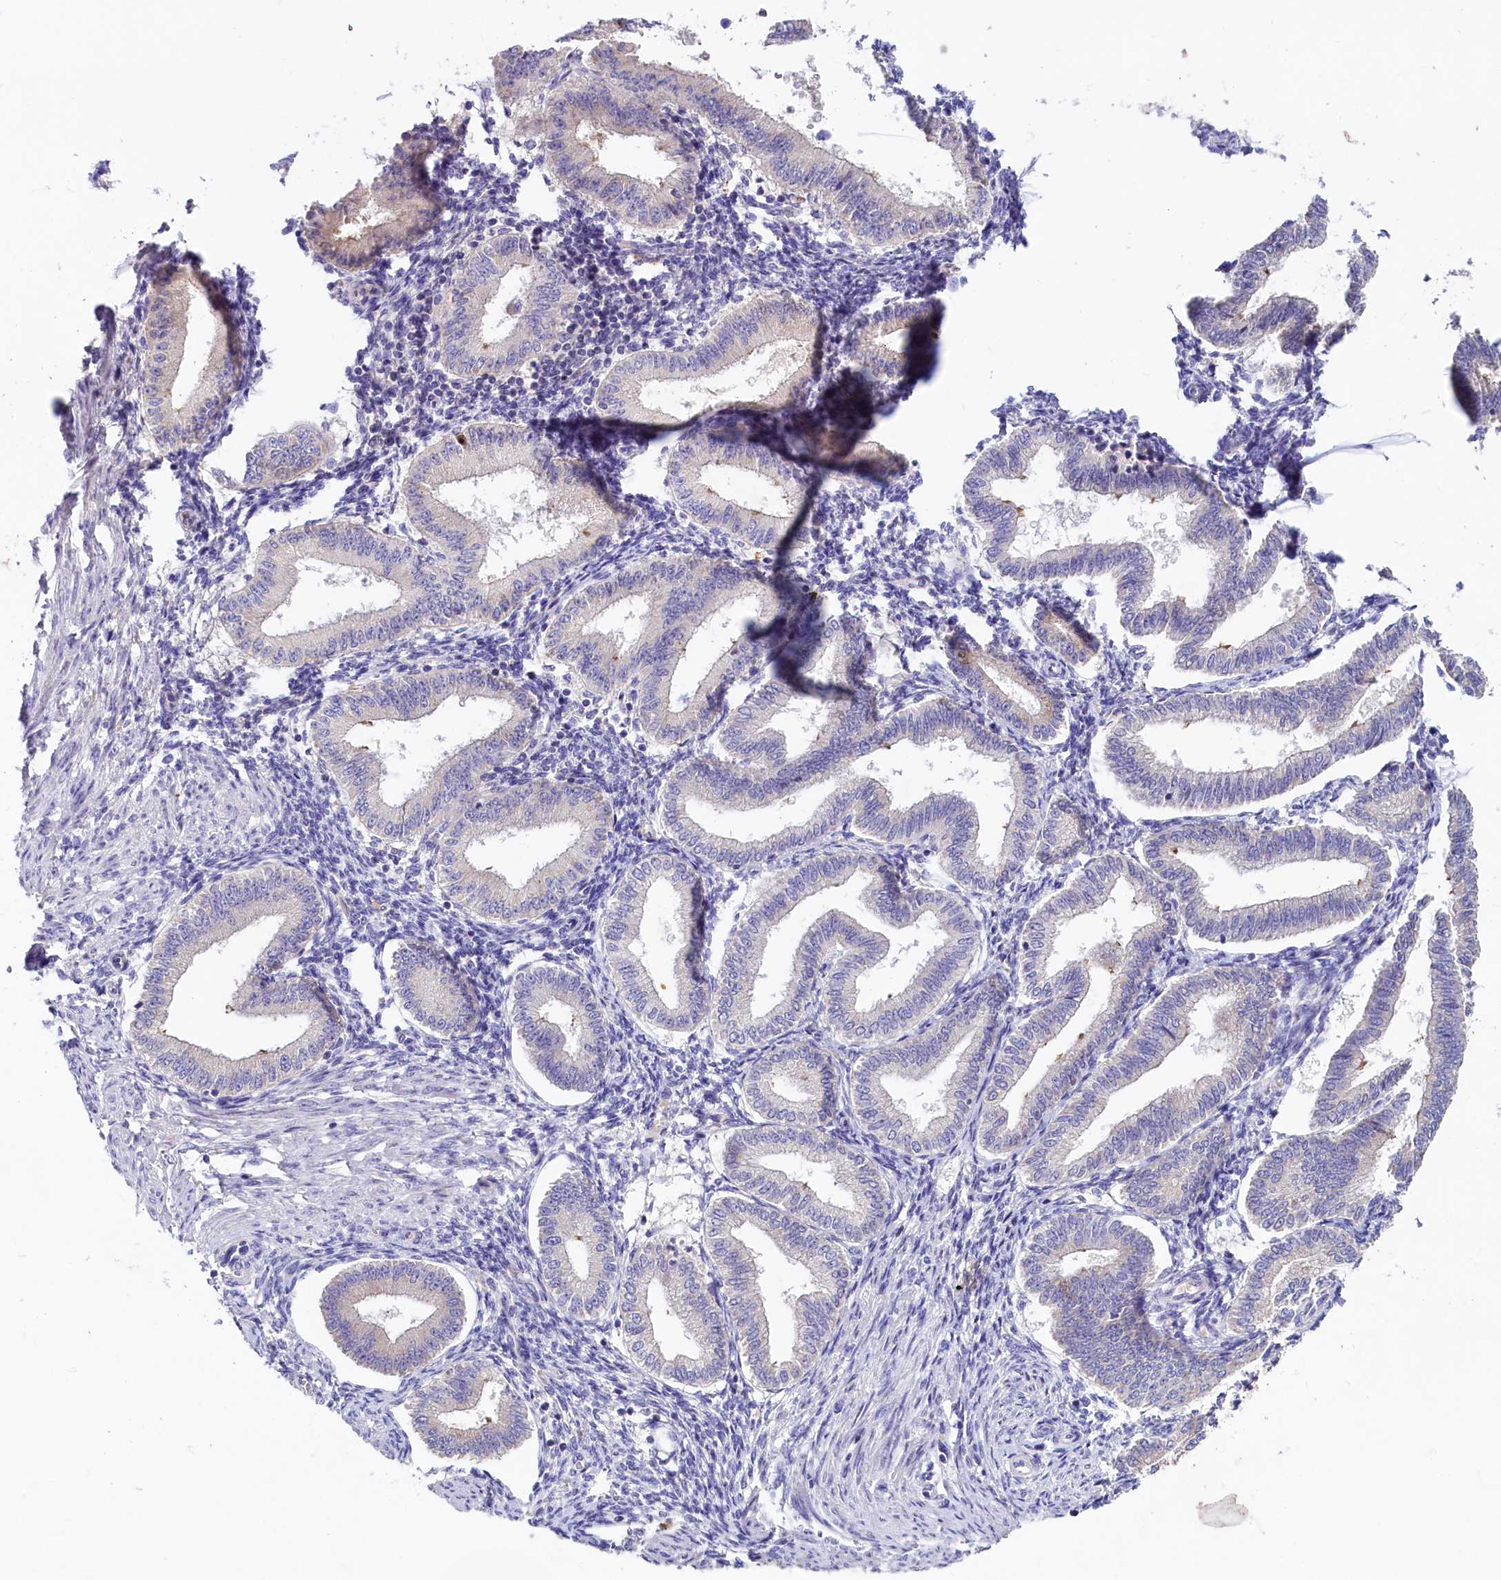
{"staining": {"intensity": "moderate", "quantity": "<25%", "location": "cytoplasmic/membranous"}, "tissue": "endometrium", "cell_type": "Cells in endometrial stroma", "image_type": "normal", "snomed": [{"axis": "morphology", "description": "Normal tissue, NOS"}, {"axis": "topography", "description": "Endometrium"}], "caption": "Endometrium stained for a protein (brown) reveals moderate cytoplasmic/membranous positive staining in approximately <25% of cells in endometrial stroma.", "gene": "CD99L2", "patient": {"sex": "female", "age": 39}}